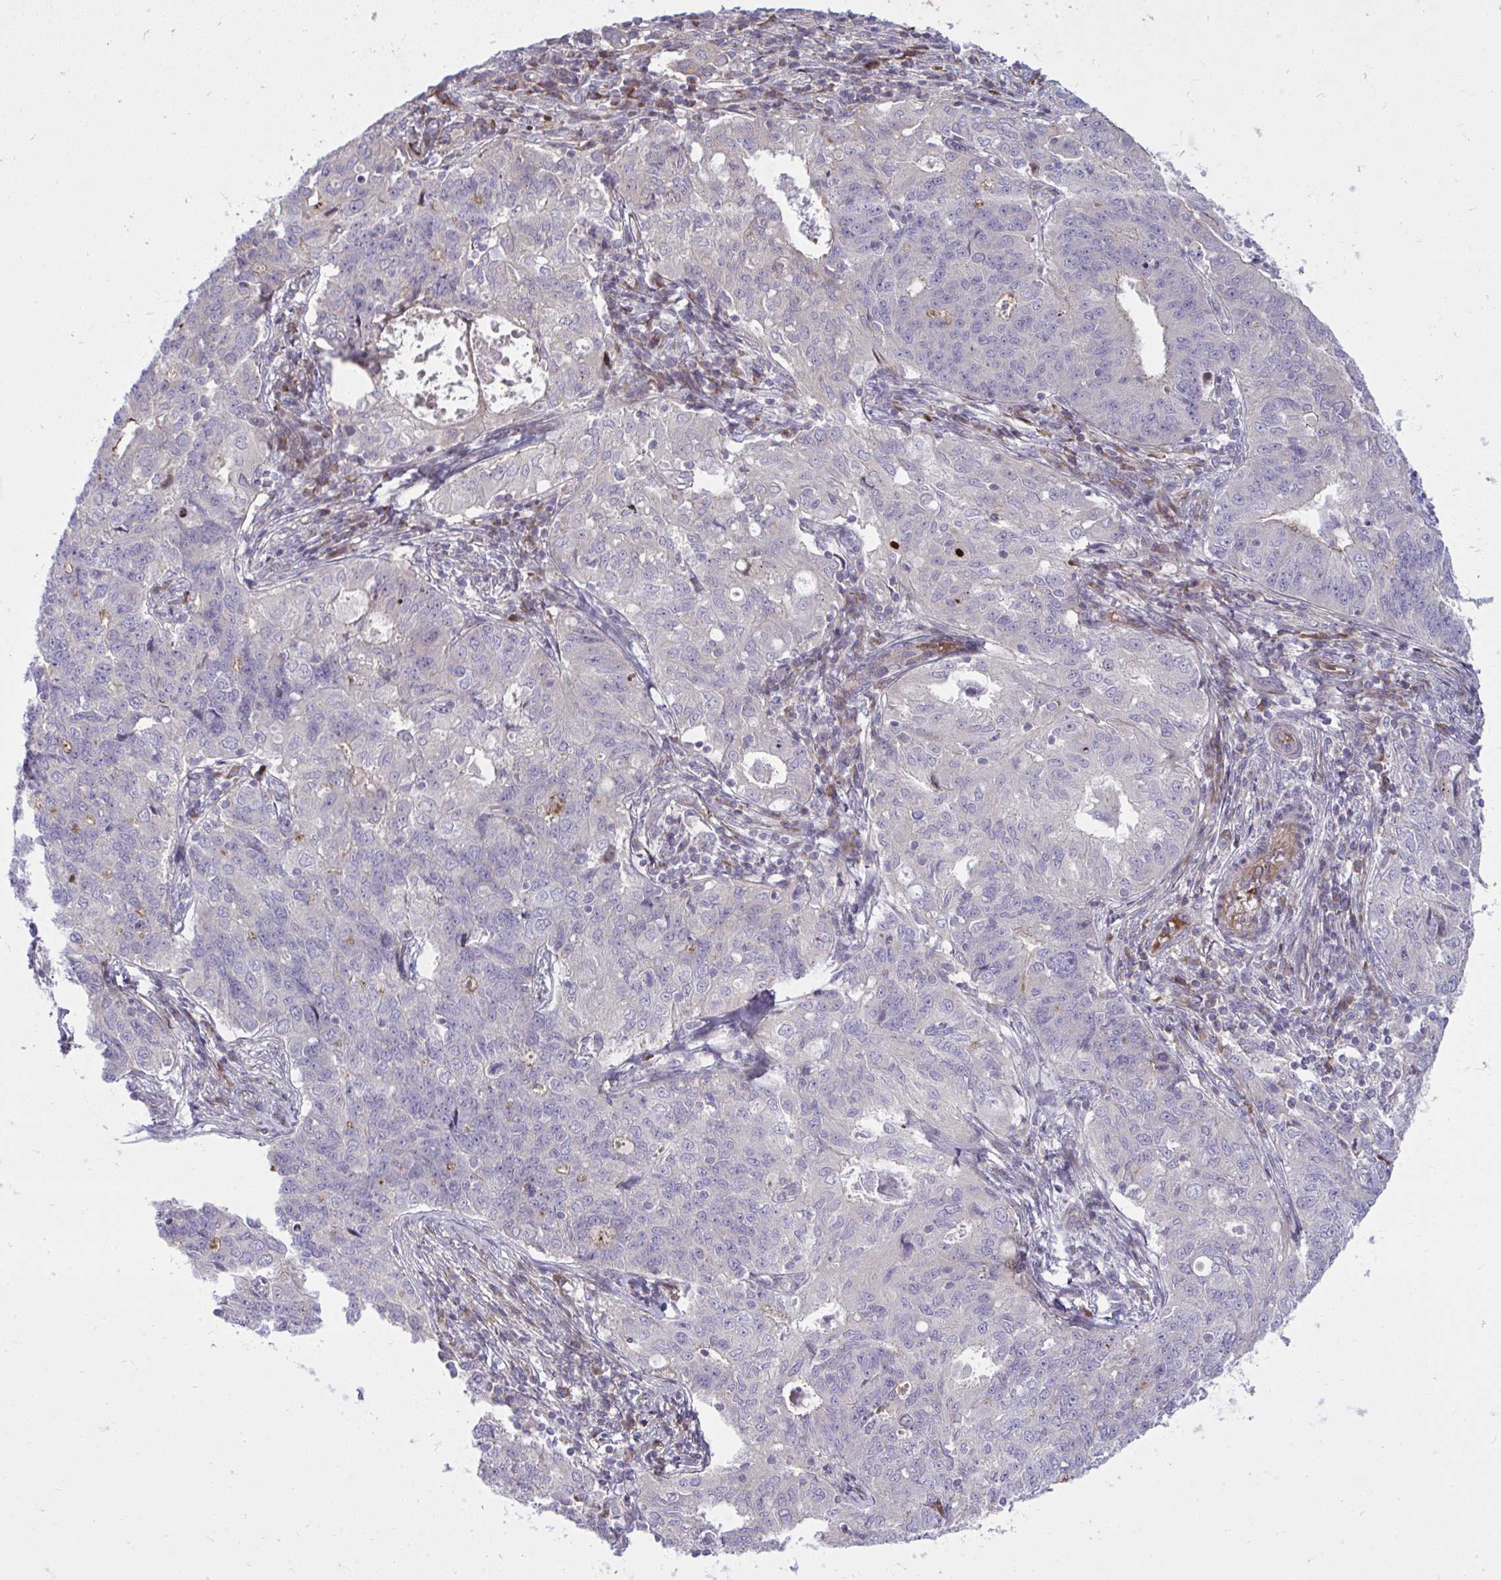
{"staining": {"intensity": "negative", "quantity": "none", "location": "none"}, "tissue": "endometrial cancer", "cell_type": "Tumor cells", "image_type": "cancer", "snomed": [{"axis": "morphology", "description": "Adenocarcinoma, NOS"}, {"axis": "topography", "description": "Endometrium"}], "caption": "A photomicrograph of endometrial cancer stained for a protein reveals no brown staining in tumor cells. (DAB (3,3'-diaminobenzidine) immunohistochemistry (IHC) visualized using brightfield microscopy, high magnification).", "gene": "ZSCAN9", "patient": {"sex": "female", "age": 43}}